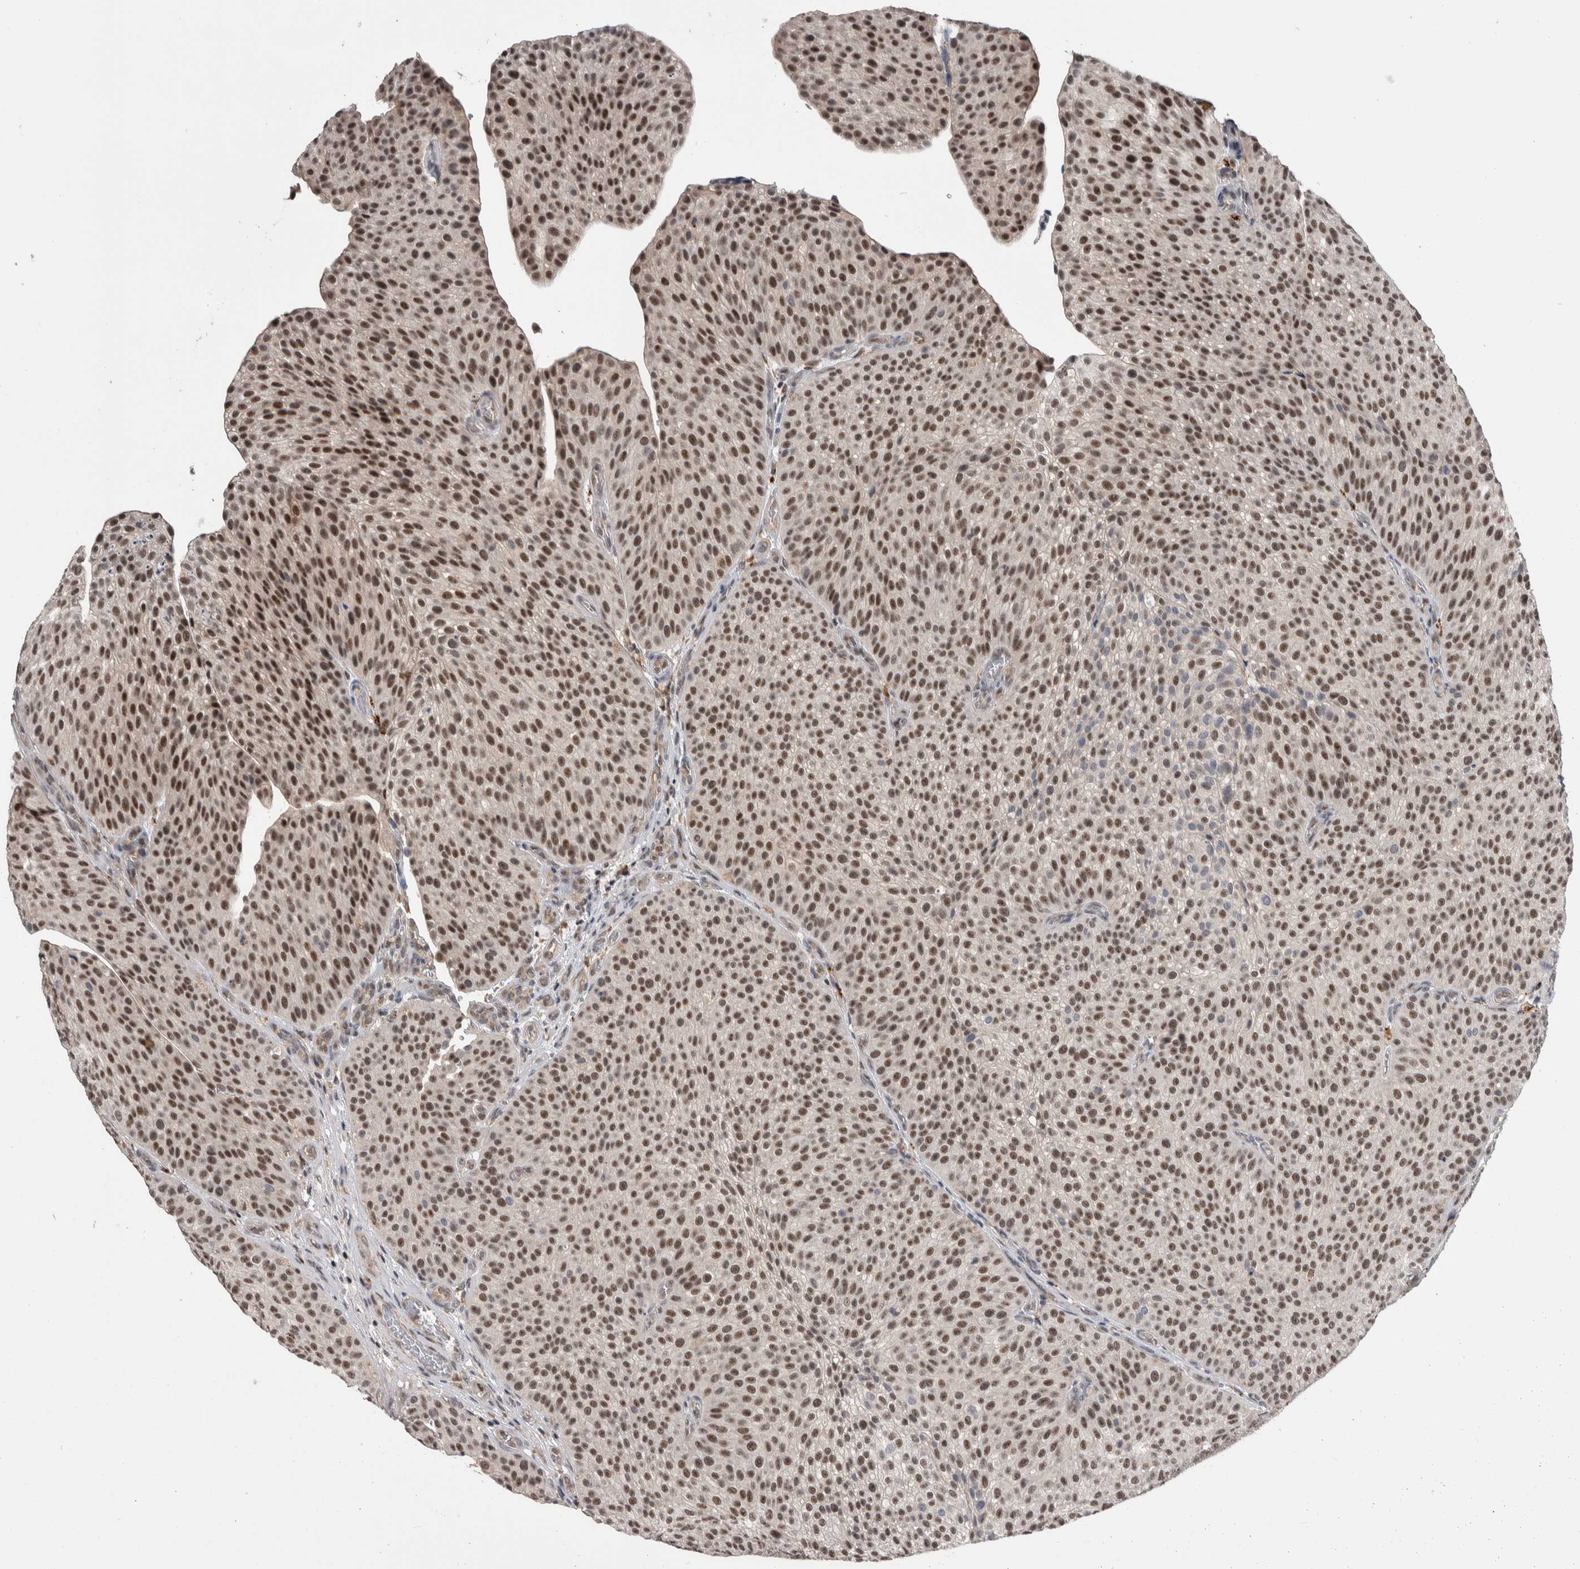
{"staining": {"intensity": "moderate", "quantity": ">75%", "location": "nuclear"}, "tissue": "urothelial cancer", "cell_type": "Tumor cells", "image_type": "cancer", "snomed": [{"axis": "morphology", "description": "Normal tissue, NOS"}, {"axis": "morphology", "description": "Urothelial carcinoma, Low grade"}, {"axis": "topography", "description": "Smooth muscle"}, {"axis": "topography", "description": "Urinary bladder"}], "caption": "Urothelial carcinoma (low-grade) stained for a protein (brown) demonstrates moderate nuclear positive staining in about >75% of tumor cells.", "gene": "PRDM4", "patient": {"sex": "male", "age": 60}}